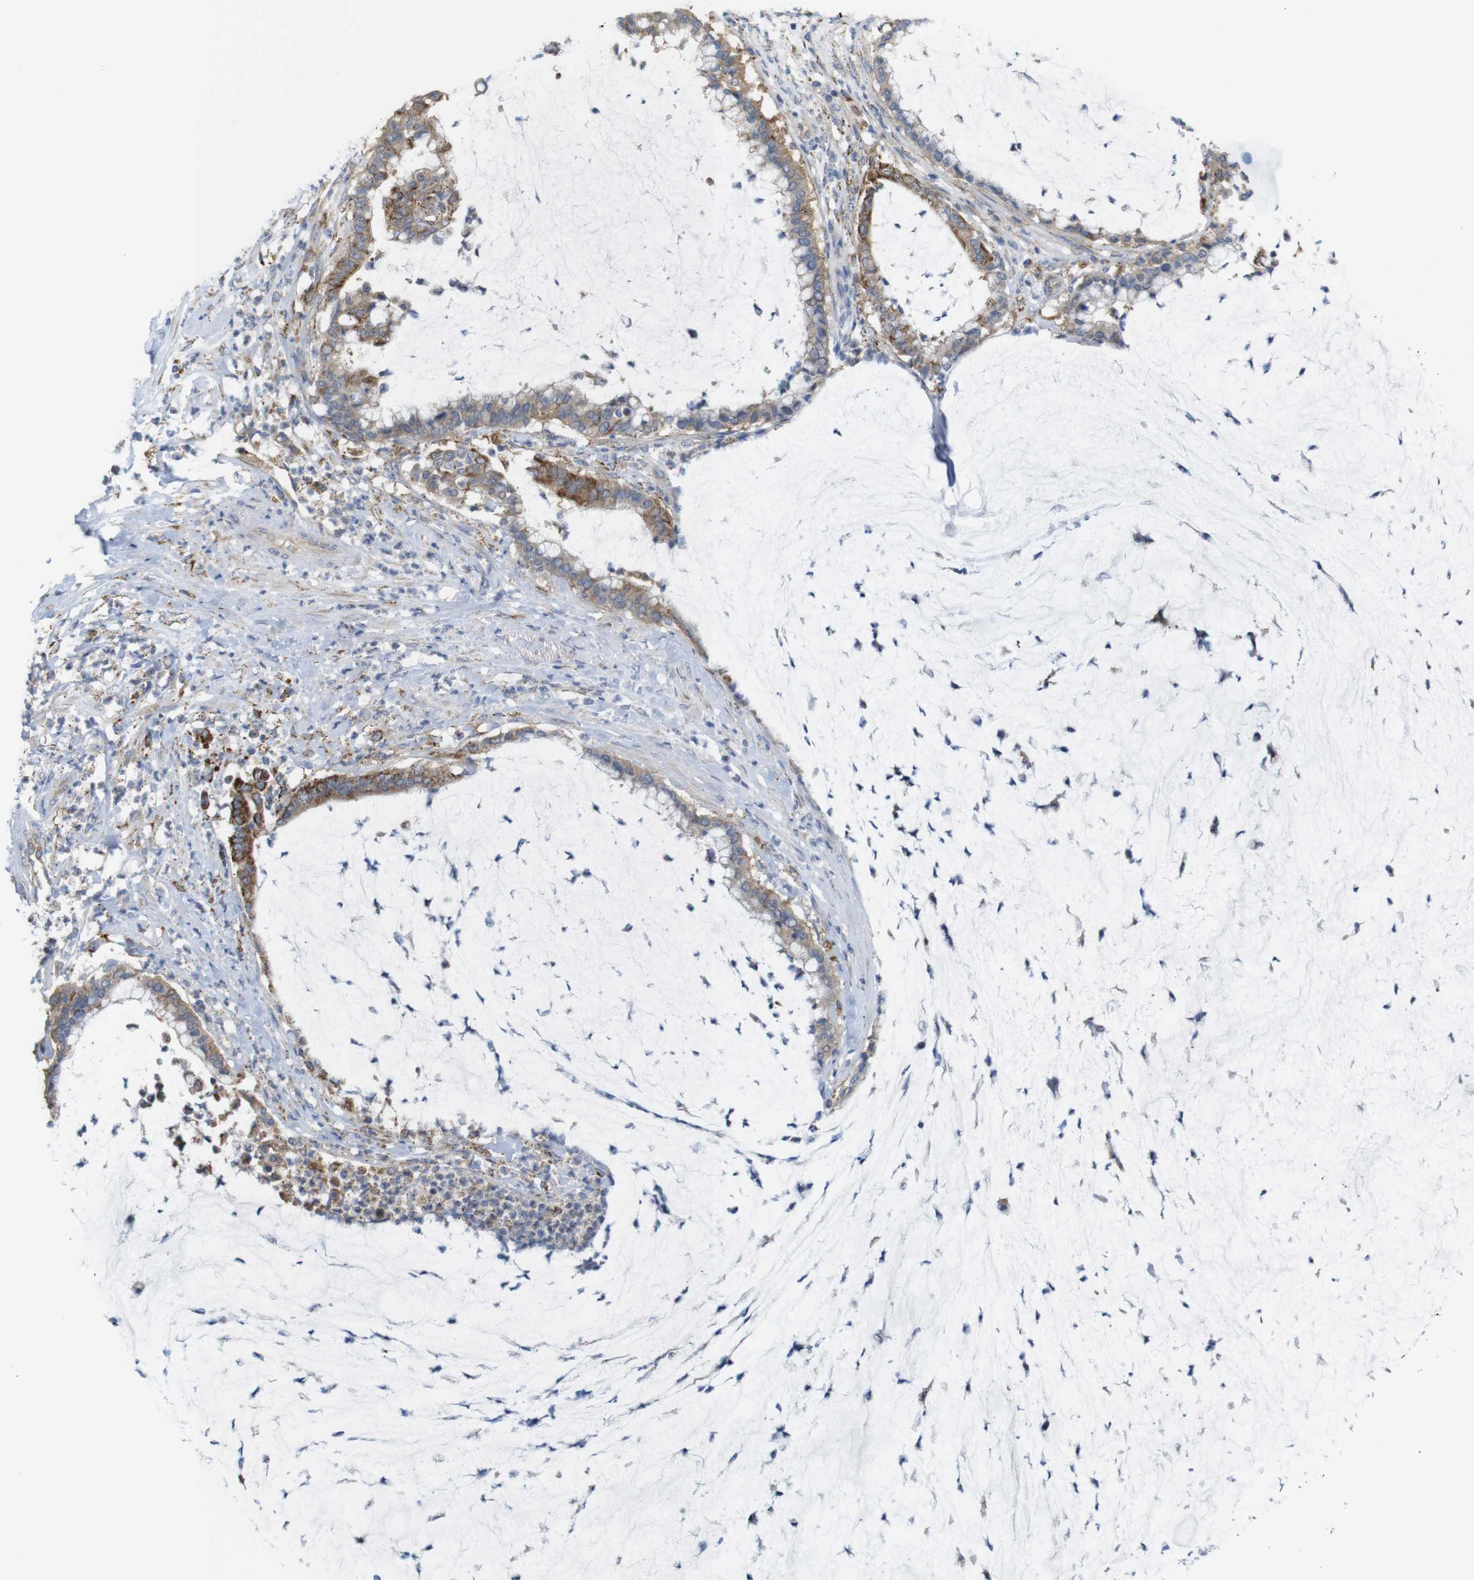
{"staining": {"intensity": "moderate", "quantity": ">75%", "location": "cytoplasmic/membranous"}, "tissue": "pancreatic cancer", "cell_type": "Tumor cells", "image_type": "cancer", "snomed": [{"axis": "morphology", "description": "Adenocarcinoma, NOS"}, {"axis": "topography", "description": "Pancreas"}], "caption": "A medium amount of moderate cytoplasmic/membranous expression is identified in approximately >75% of tumor cells in pancreatic adenocarcinoma tissue. The staining was performed using DAB (3,3'-diaminobenzidine) to visualize the protein expression in brown, while the nuclei were stained in blue with hematoxylin (Magnification: 20x).", "gene": "PTPRR", "patient": {"sex": "male", "age": 41}}